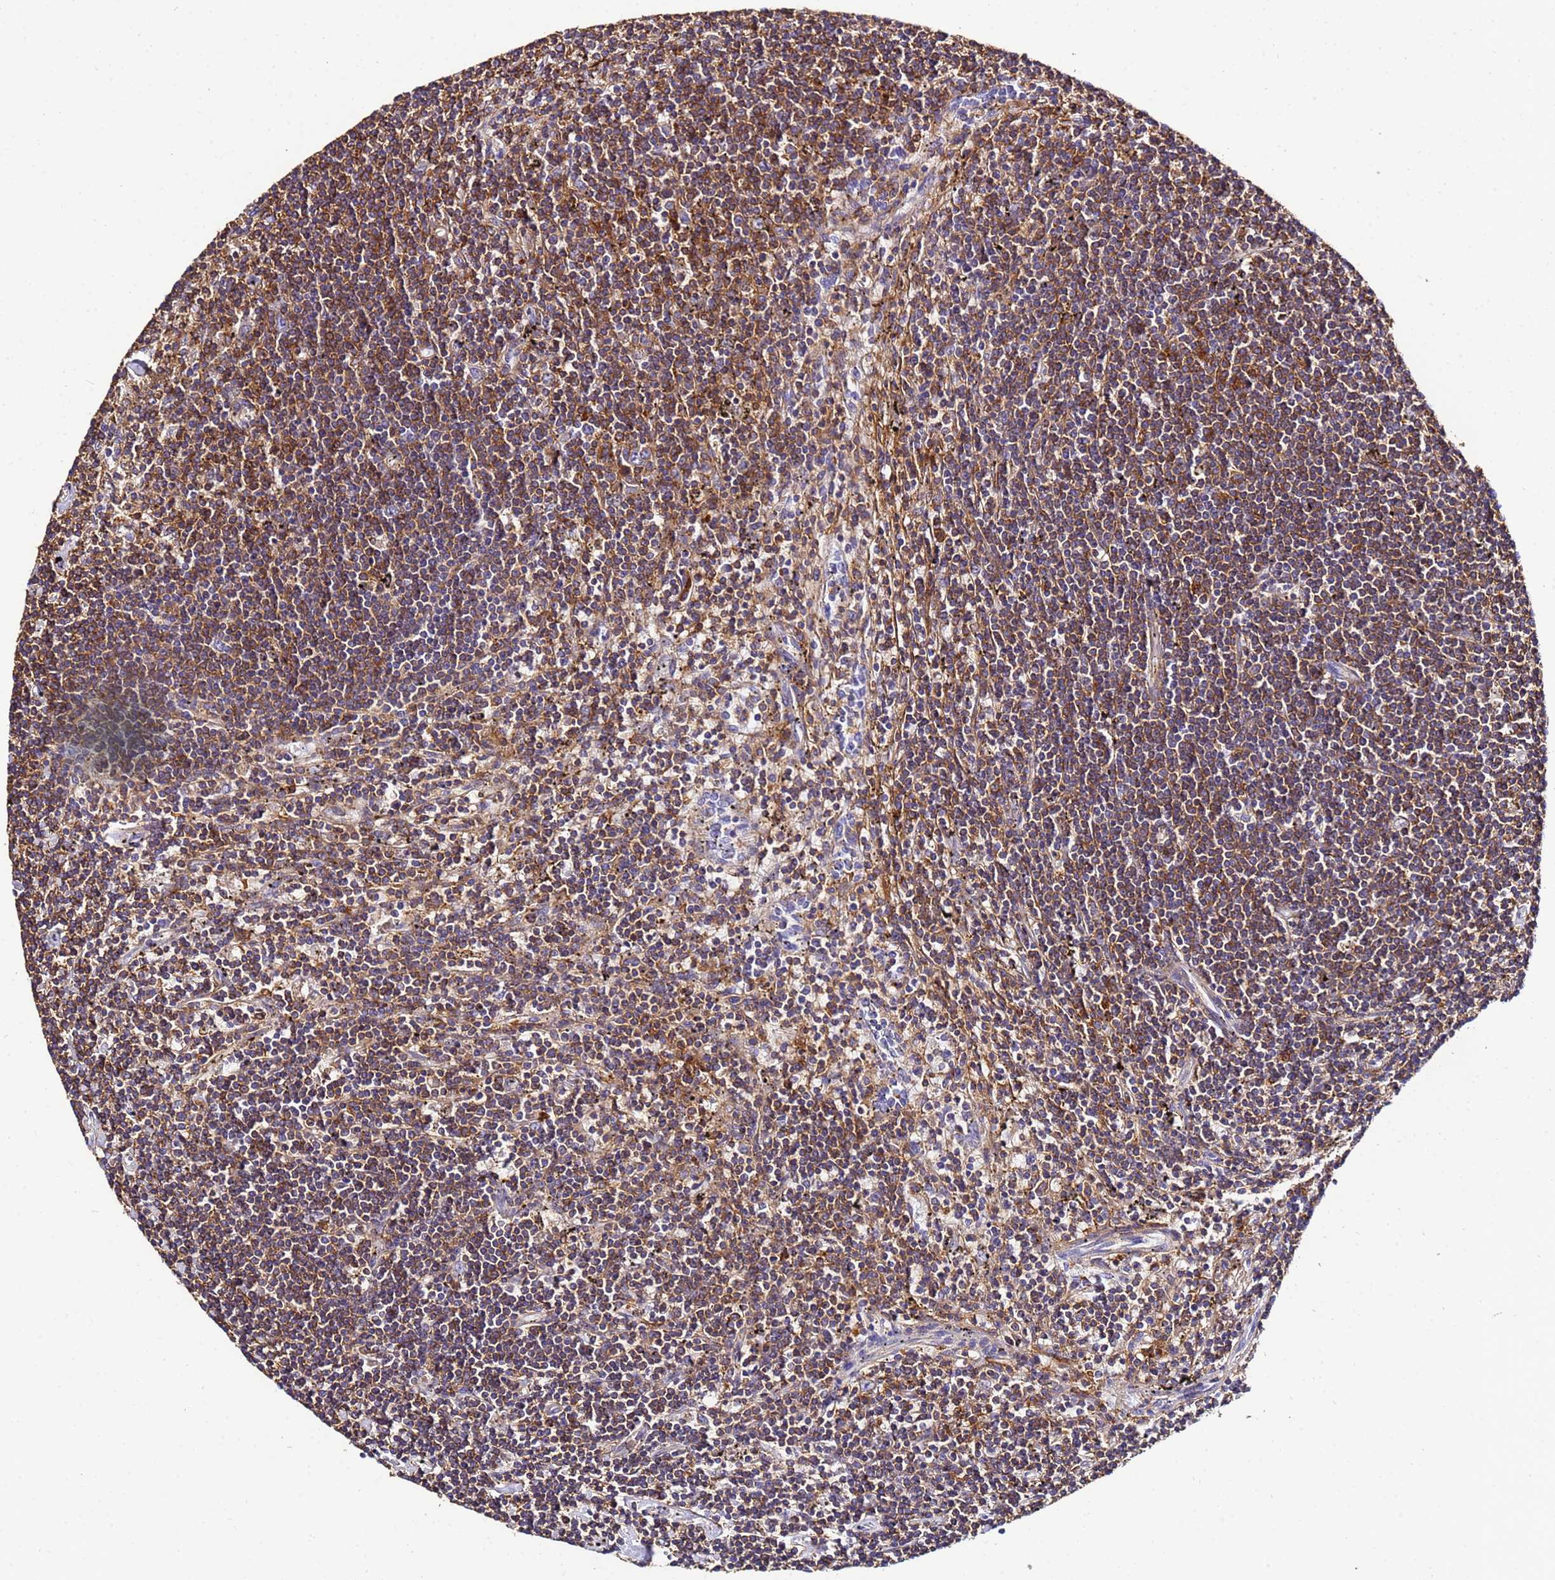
{"staining": {"intensity": "moderate", "quantity": ">75%", "location": "cytoplasmic/membranous"}, "tissue": "lymphoma", "cell_type": "Tumor cells", "image_type": "cancer", "snomed": [{"axis": "morphology", "description": "Malignant lymphoma, non-Hodgkin's type, Low grade"}, {"axis": "topography", "description": "Spleen"}], "caption": "DAB (3,3'-diaminobenzidine) immunohistochemical staining of human low-grade malignant lymphoma, non-Hodgkin's type shows moderate cytoplasmic/membranous protein positivity in about >75% of tumor cells. (brown staining indicates protein expression, while blue staining denotes nuclei).", "gene": "ACTB", "patient": {"sex": "male", "age": 76}}